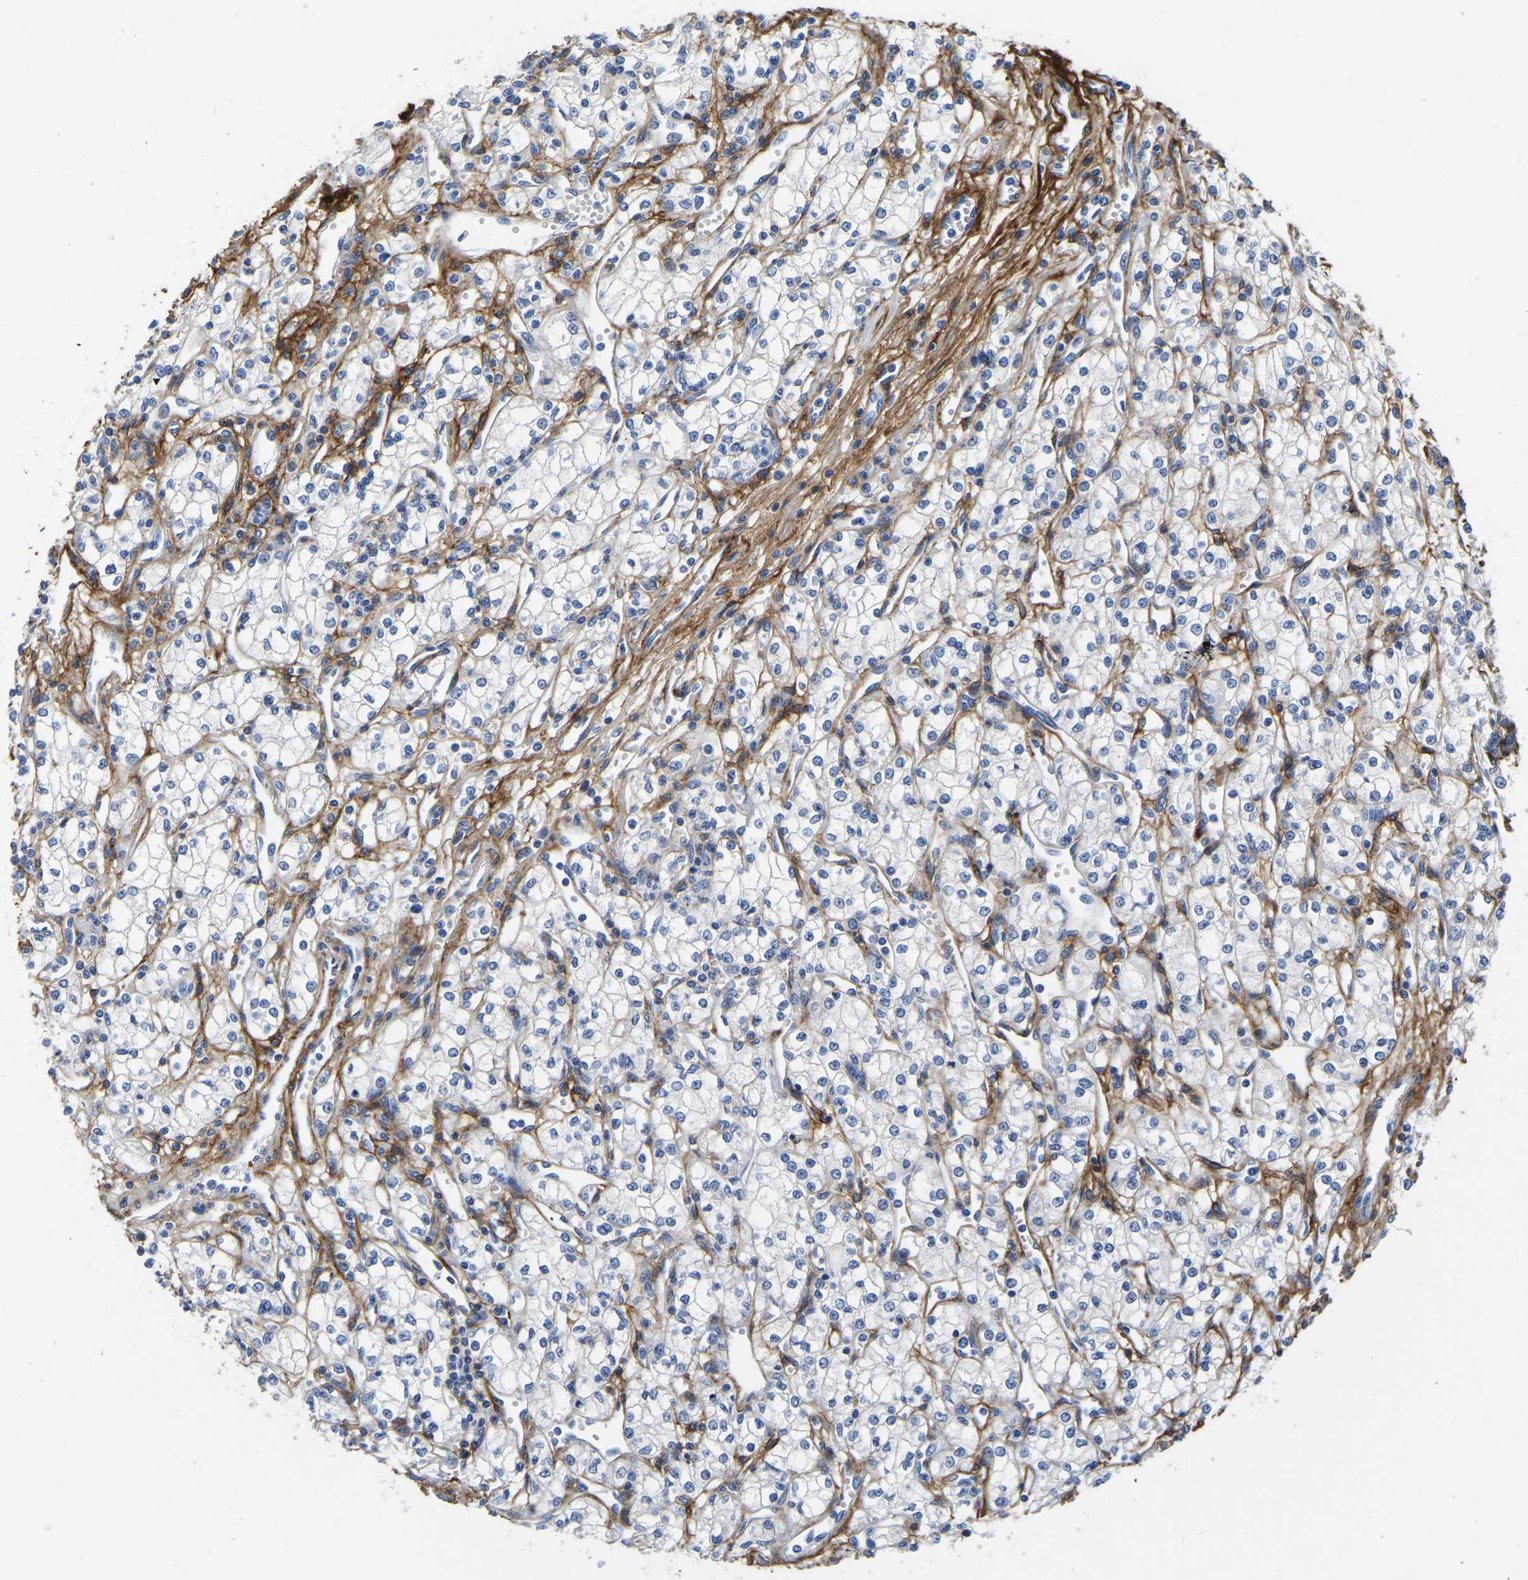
{"staining": {"intensity": "negative", "quantity": "none", "location": "none"}, "tissue": "renal cancer", "cell_type": "Tumor cells", "image_type": "cancer", "snomed": [{"axis": "morphology", "description": "Adenocarcinoma, NOS"}, {"axis": "topography", "description": "Kidney"}], "caption": "A high-resolution micrograph shows IHC staining of renal adenocarcinoma, which demonstrates no significant staining in tumor cells. Nuclei are stained in blue.", "gene": "COL6A1", "patient": {"sex": "male", "age": 59}}